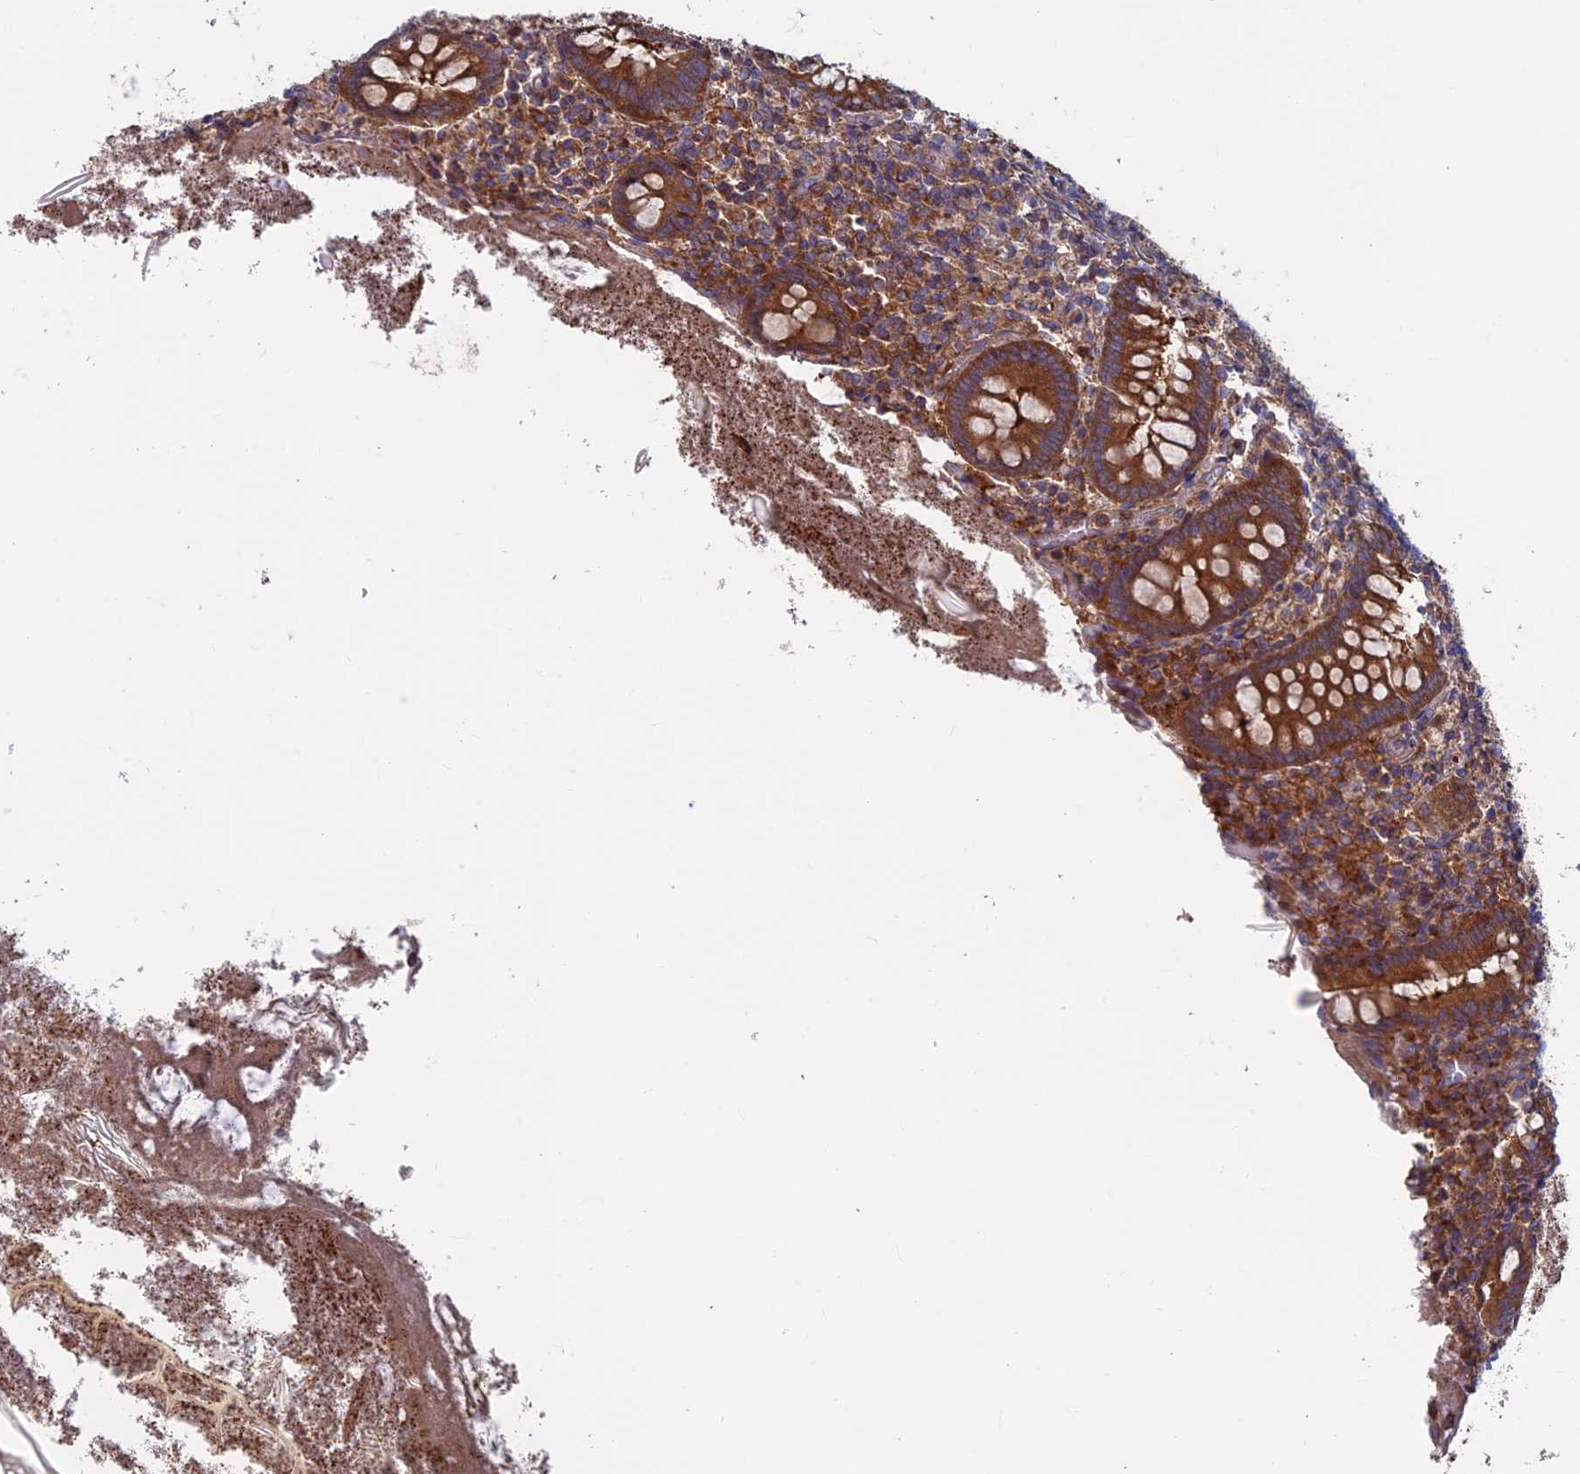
{"staining": {"intensity": "strong", "quantity": ">75%", "location": "cytoplasmic/membranous"}, "tissue": "appendix", "cell_type": "Glandular cells", "image_type": "normal", "snomed": [{"axis": "morphology", "description": "Normal tissue, NOS"}, {"axis": "topography", "description": "Appendix"}], "caption": "An IHC micrograph of unremarkable tissue is shown. Protein staining in brown shows strong cytoplasmic/membranous positivity in appendix within glandular cells. (DAB (3,3'-diaminobenzidine) IHC with brightfield microscopy, high magnification).", "gene": "DNM1L", "patient": {"sex": "female", "age": 17}}